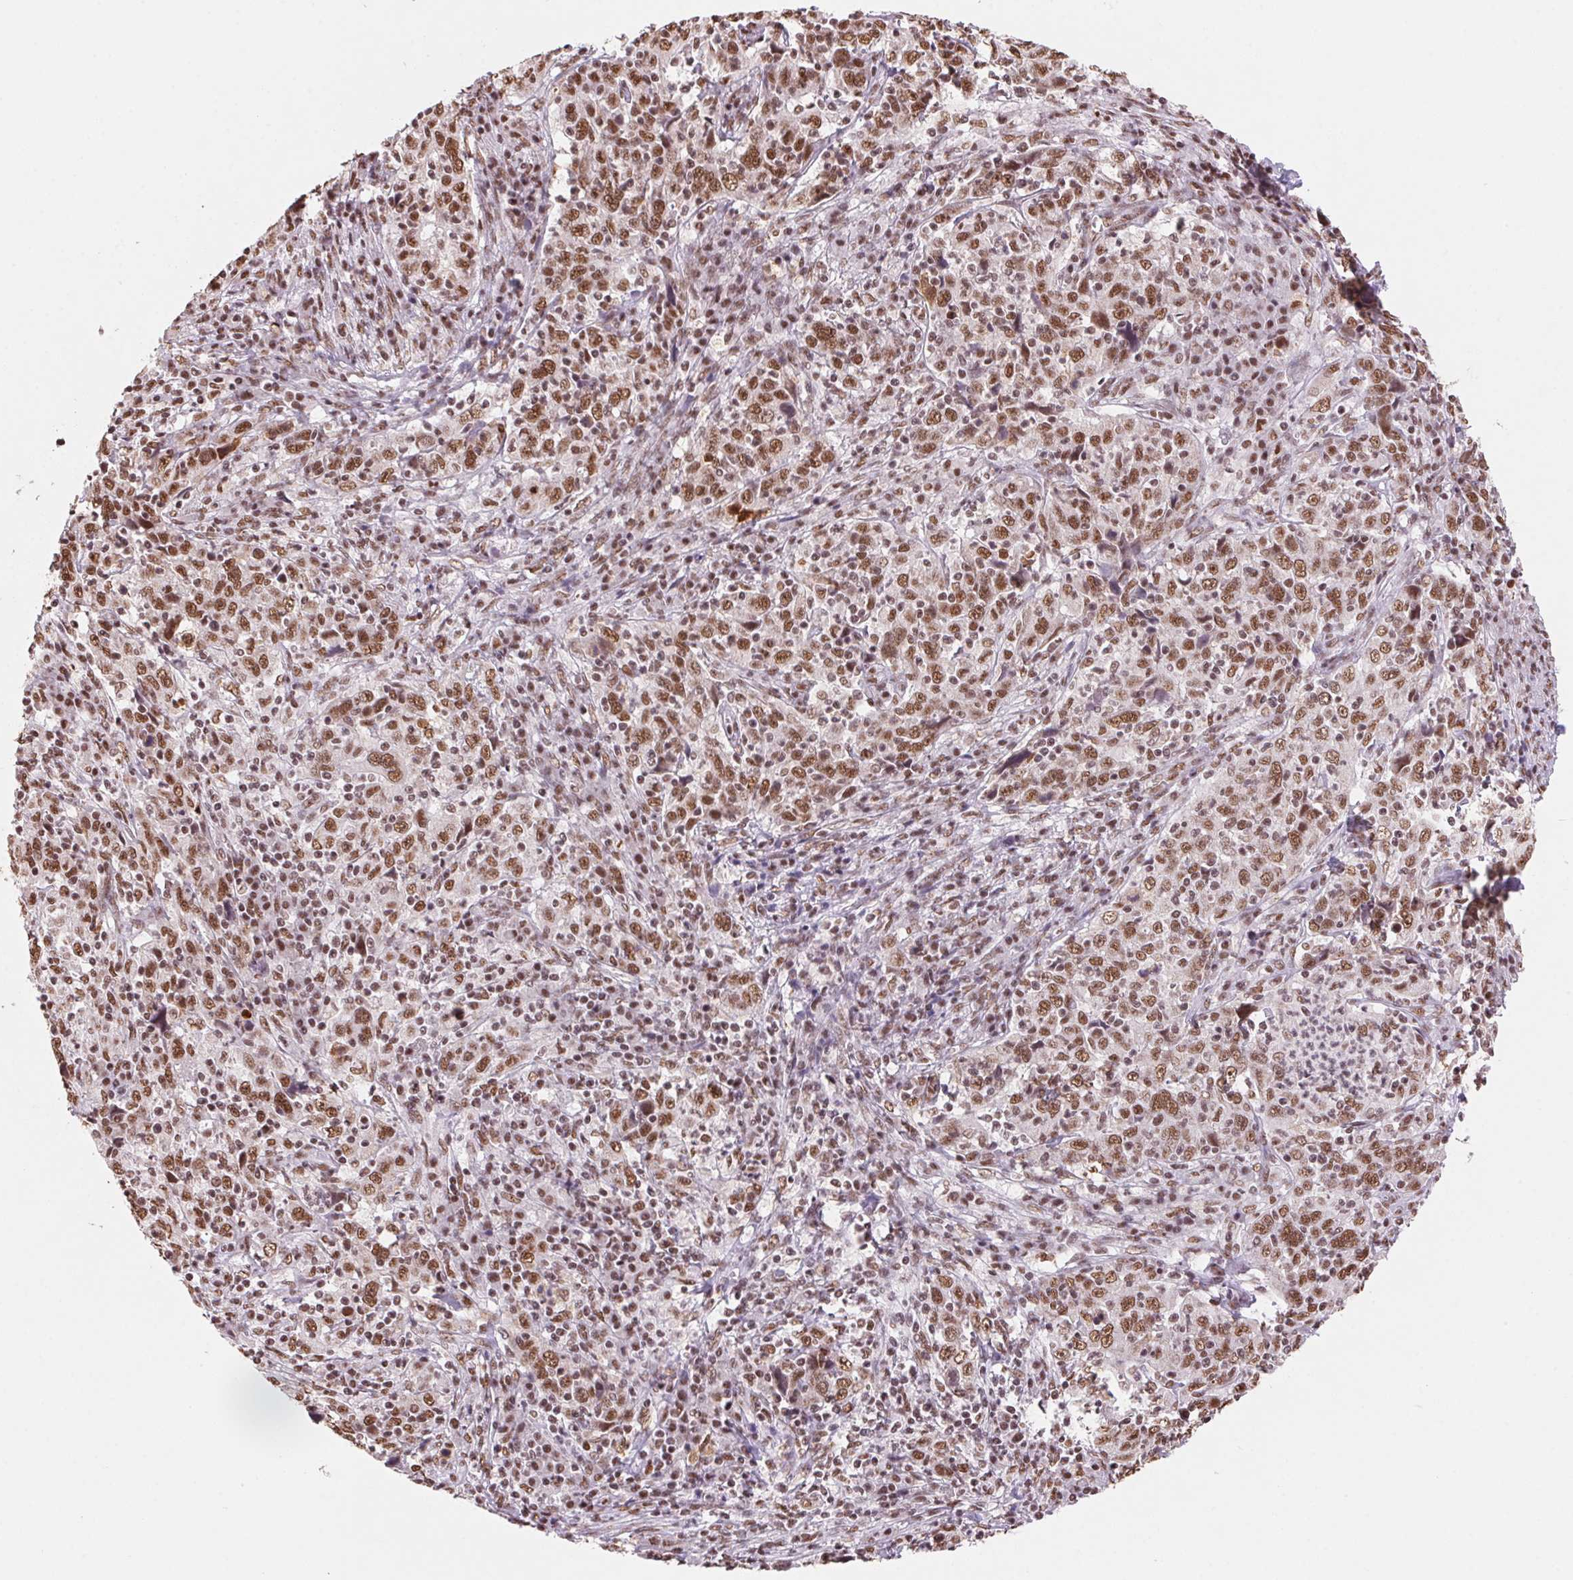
{"staining": {"intensity": "moderate", "quantity": ">75%", "location": "nuclear"}, "tissue": "cervical cancer", "cell_type": "Tumor cells", "image_type": "cancer", "snomed": [{"axis": "morphology", "description": "Squamous cell carcinoma, NOS"}, {"axis": "topography", "description": "Cervix"}], "caption": "Immunohistochemical staining of human cervical cancer (squamous cell carcinoma) demonstrates medium levels of moderate nuclear protein positivity in approximately >75% of tumor cells.", "gene": "SNRPG", "patient": {"sex": "female", "age": 46}}